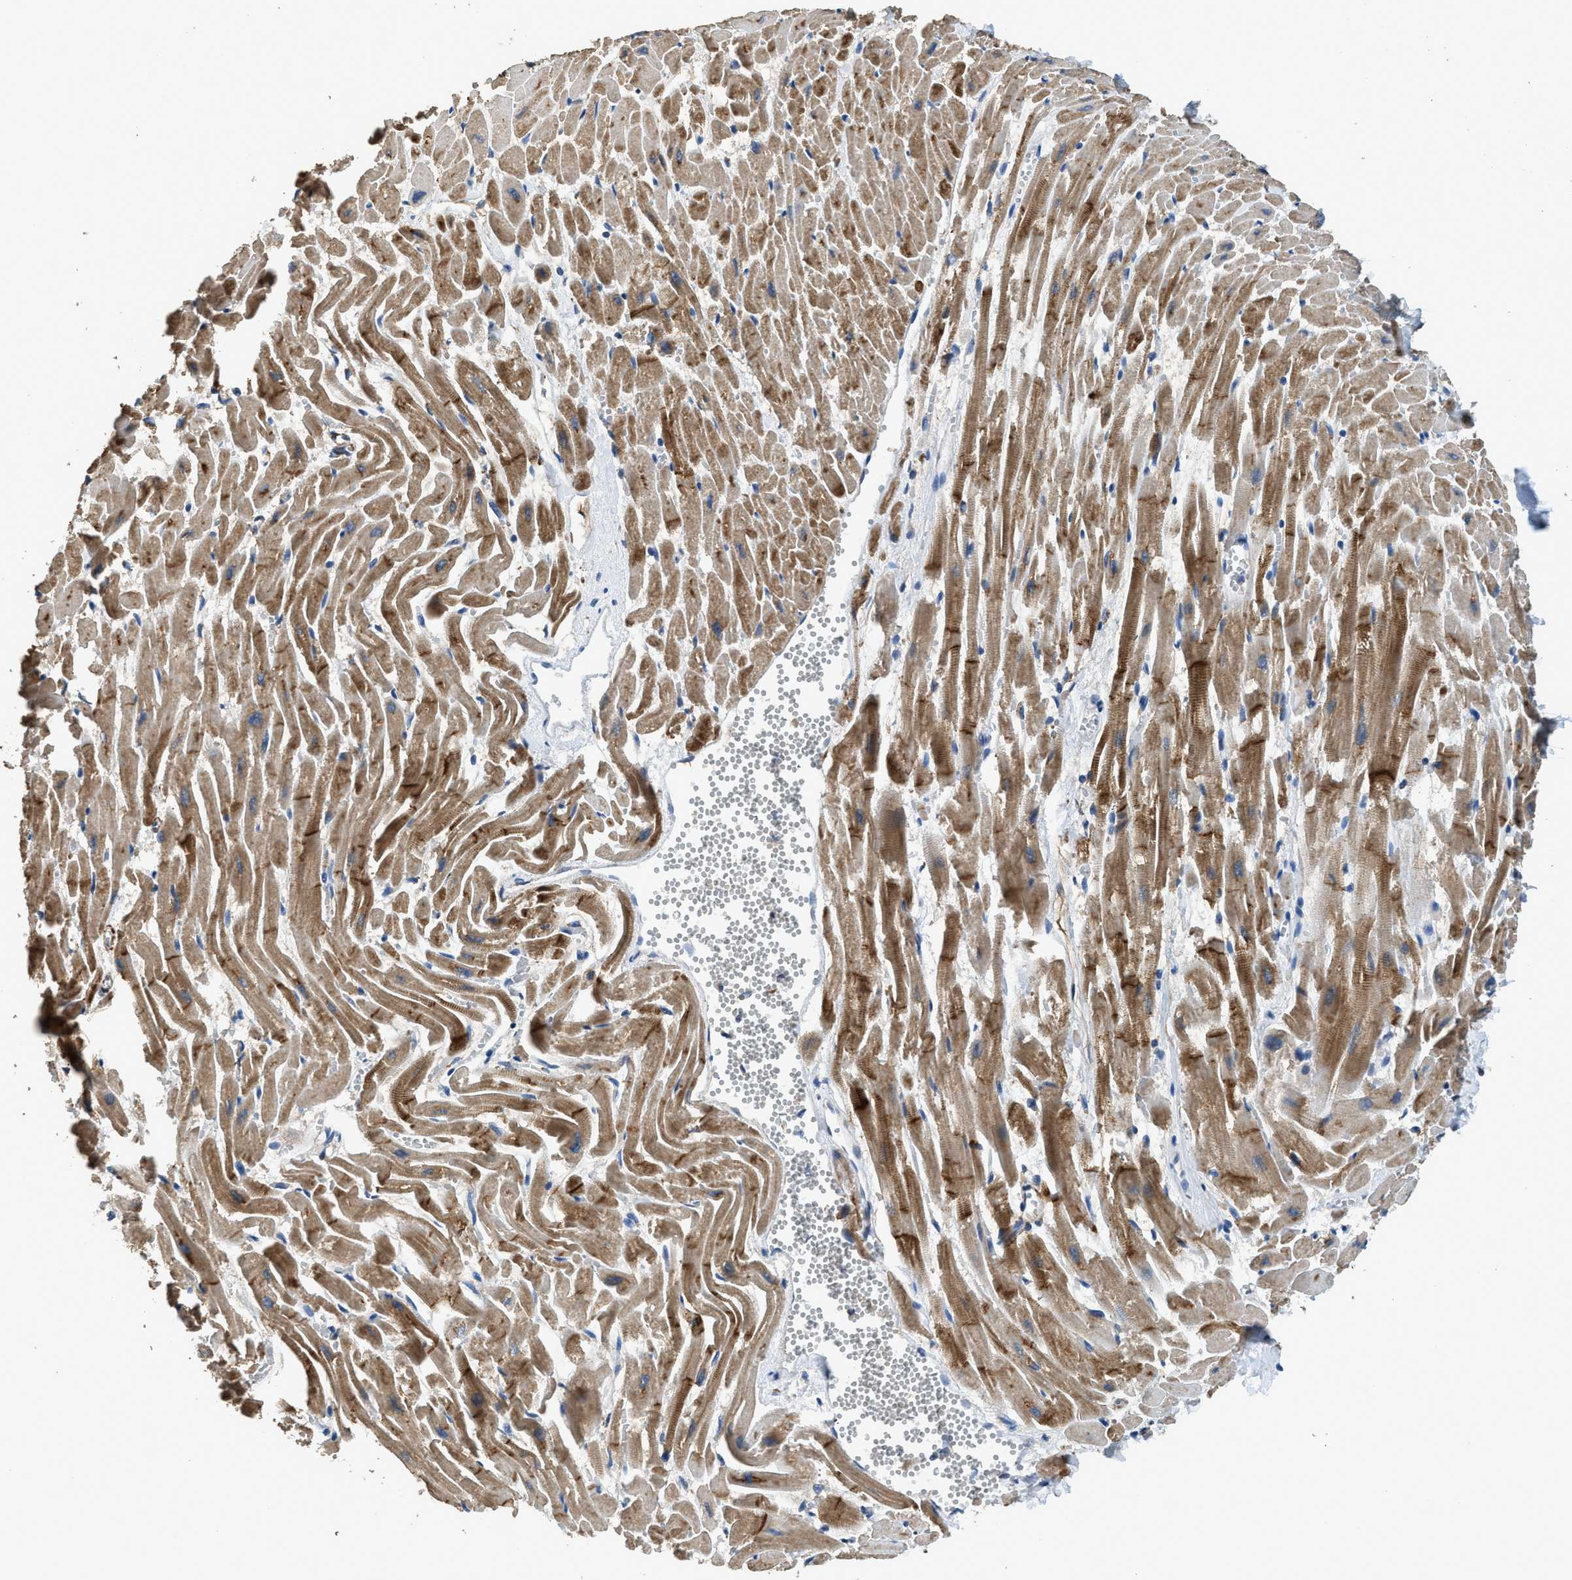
{"staining": {"intensity": "moderate", "quantity": ">75%", "location": "cytoplasmic/membranous"}, "tissue": "heart muscle", "cell_type": "Cardiomyocytes", "image_type": "normal", "snomed": [{"axis": "morphology", "description": "Normal tissue, NOS"}, {"axis": "topography", "description": "Heart"}], "caption": "Human heart muscle stained with a brown dye exhibits moderate cytoplasmic/membranous positive expression in approximately >75% of cardiomyocytes.", "gene": "SYNM", "patient": {"sex": "female", "age": 19}}